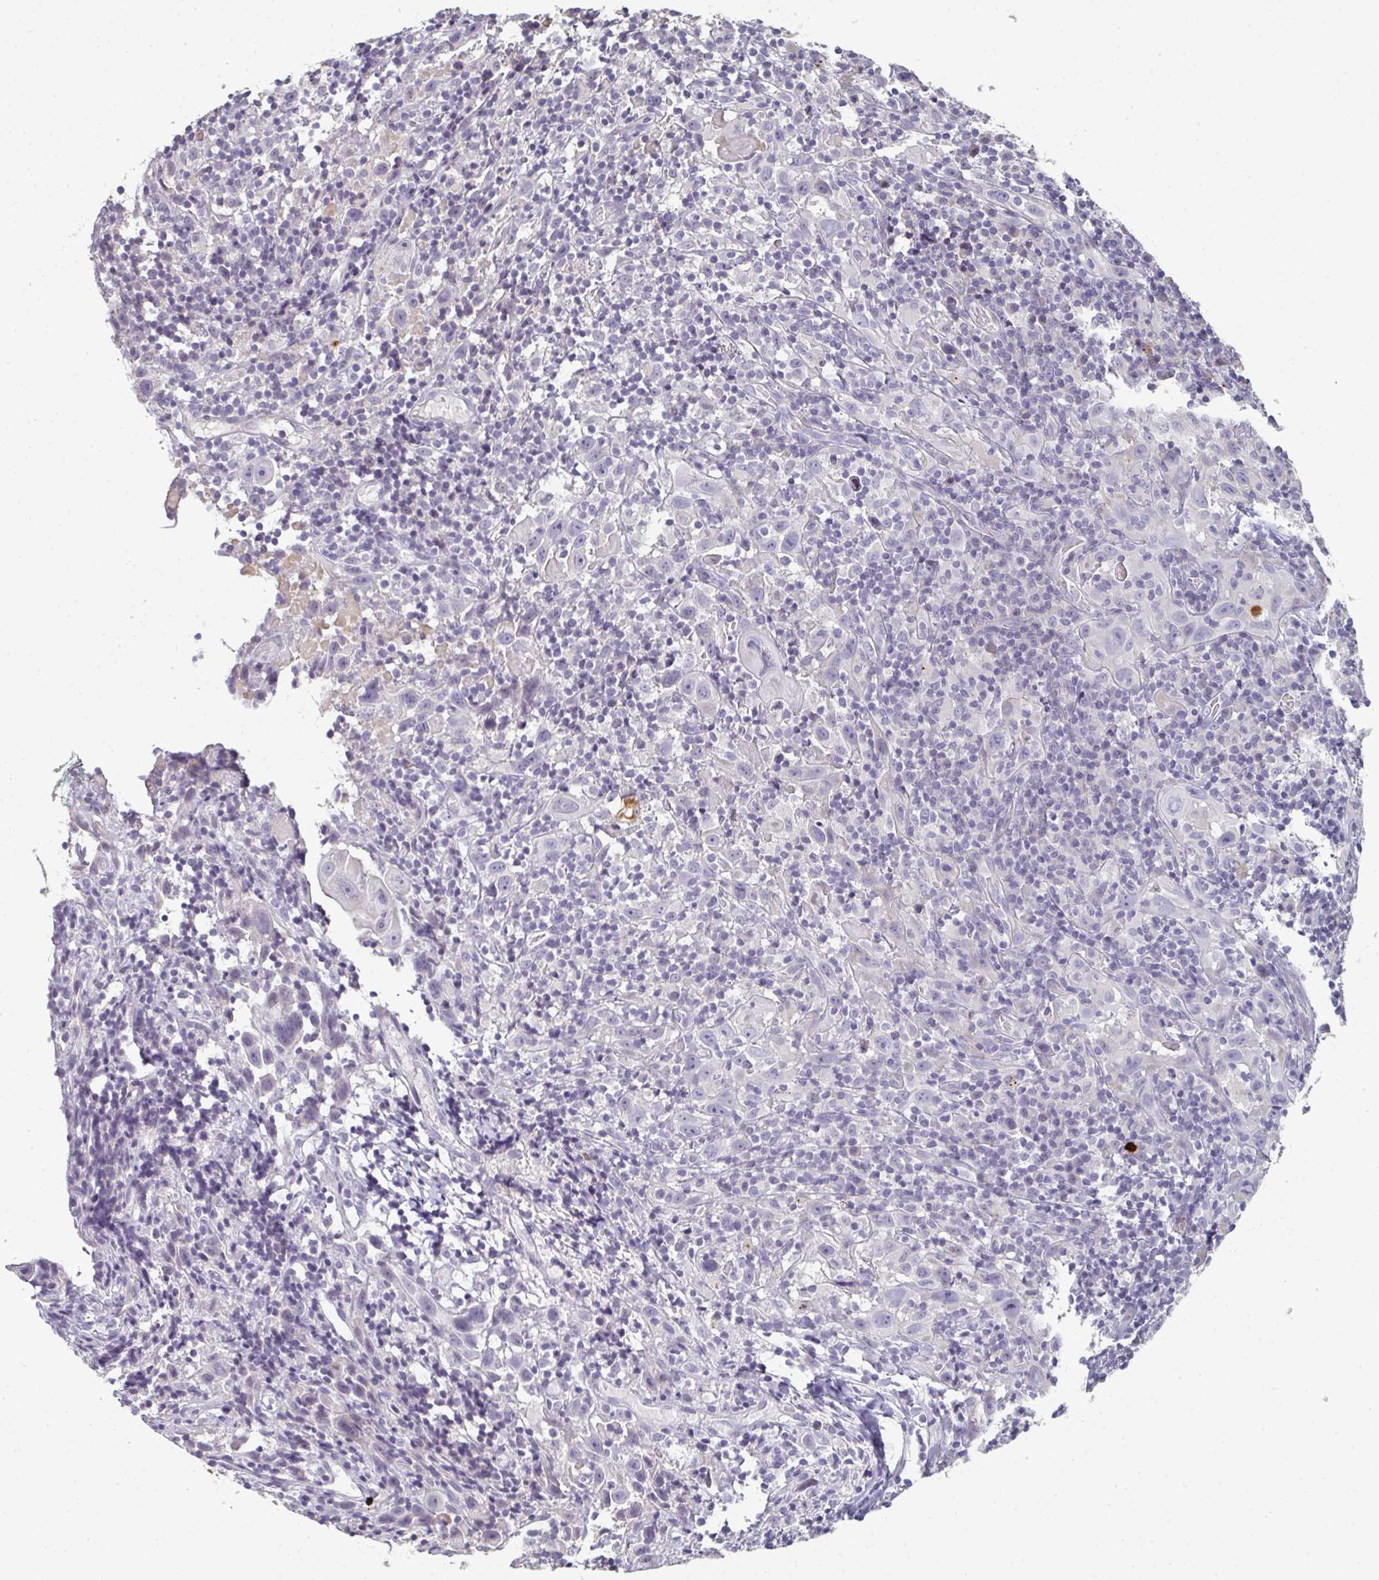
{"staining": {"intensity": "negative", "quantity": "none", "location": "none"}, "tissue": "head and neck cancer", "cell_type": "Tumor cells", "image_type": "cancer", "snomed": [{"axis": "morphology", "description": "Squamous cell carcinoma, NOS"}, {"axis": "topography", "description": "Head-Neck"}], "caption": "Squamous cell carcinoma (head and neck) was stained to show a protein in brown. There is no significant positivity in tumor cells.", "gene": "A1CF", "patient": {"sex": "female", "age": 95}}